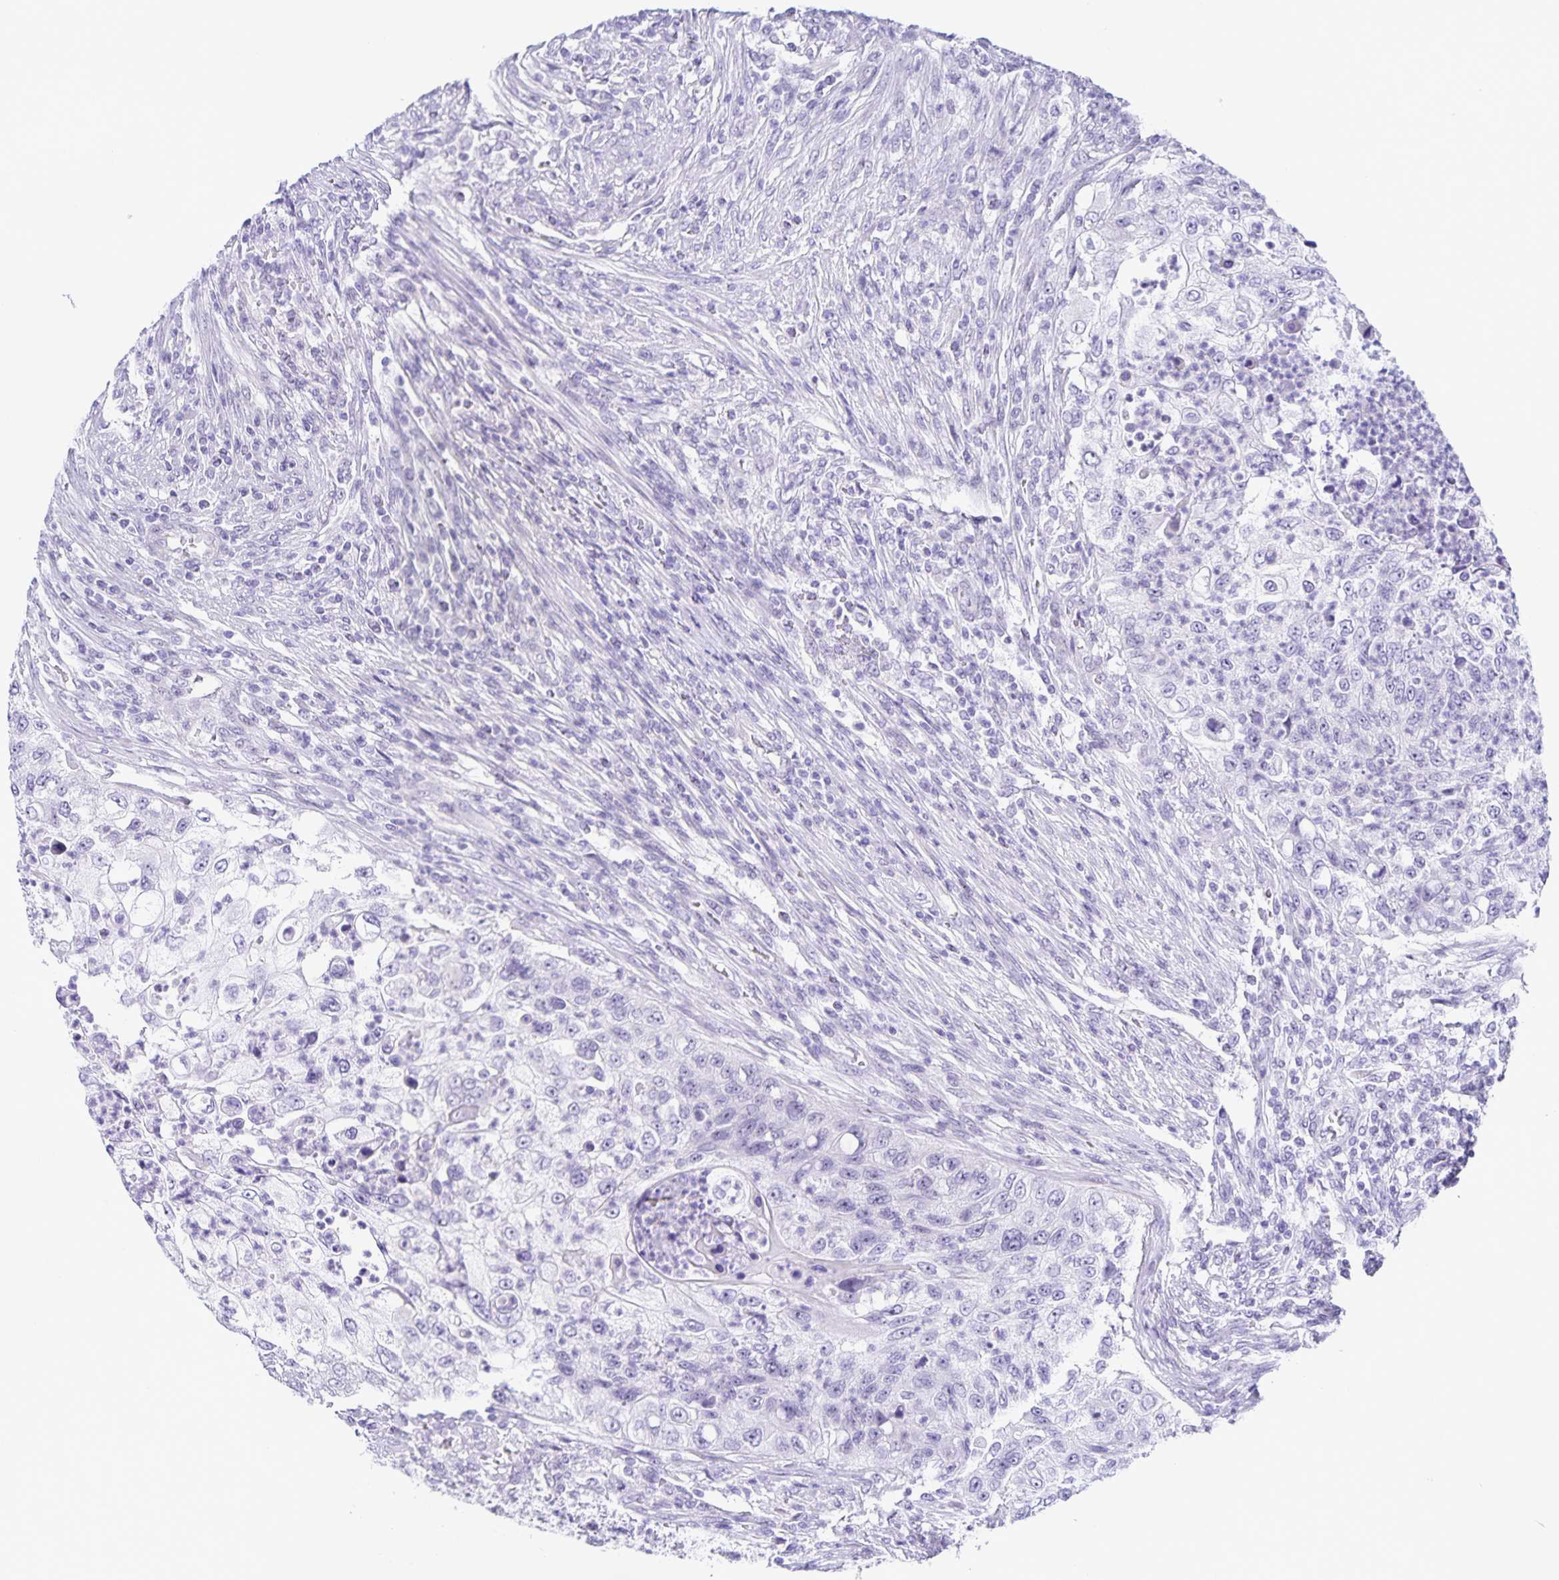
{"staining": {"intensity": "negative", "quantity": "none", "location": "none"}, "tissue": "urothelial cancer", "cell_type": "Tumor cells", "image_type": "cancer", "snomed": [{"axis": "morphology", "description": "Urothelial carcinoma, High grade"}, {"axis": "topography", "description": "Urinary bladder"}], "caption": "High-grade urothelial carcinoma was stained to show a protein in brown. There is no significant expression in tumor cells.", "gene": "FAM170A", "patient": {"sex": "female", "age": 60}}